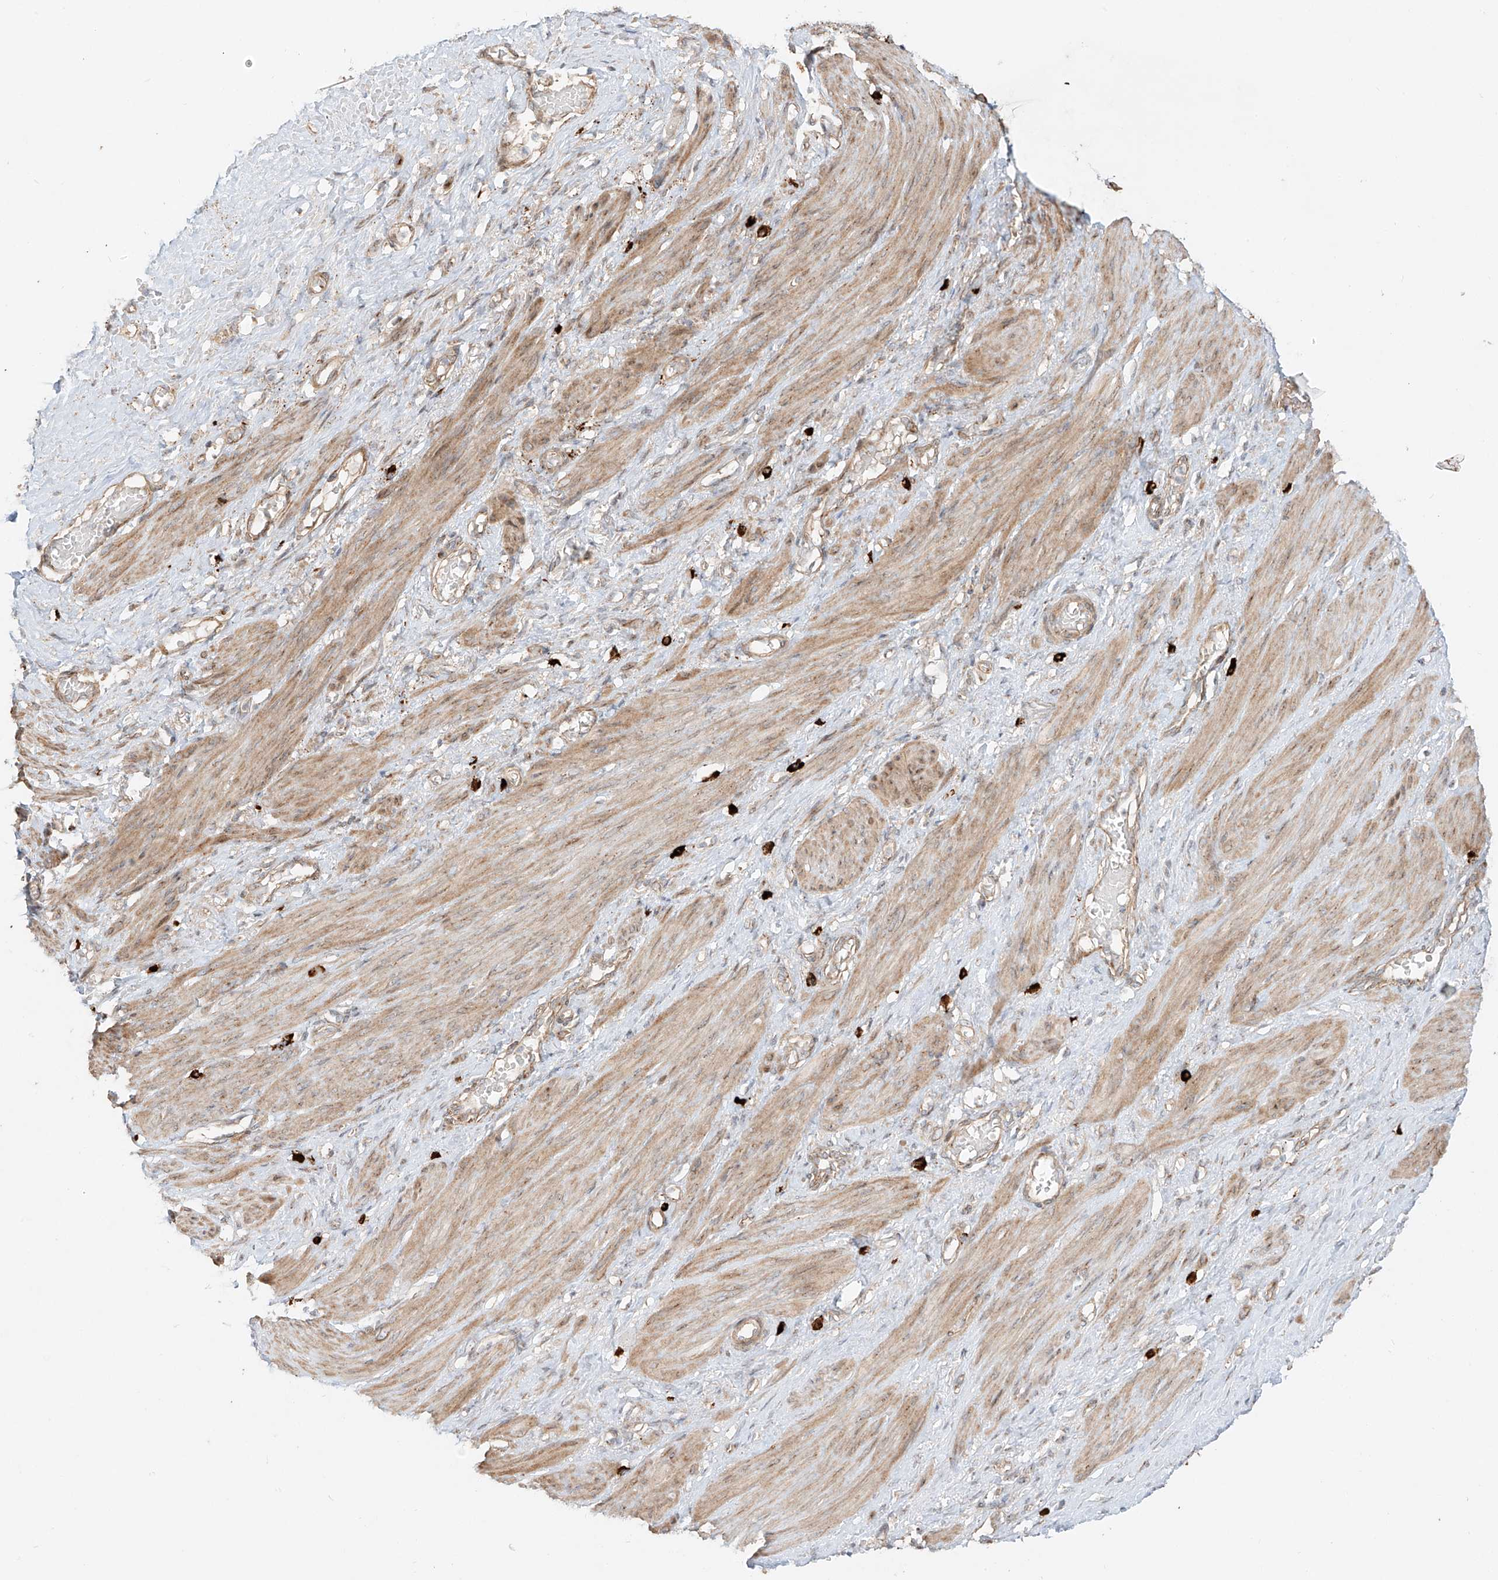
{"staining": {"intensity": "weak", "quantity": ">75%", "location": "cytoplasmic/membranous"}, "tissue": "smooth muscle", "cell_type": "Smooth muscle cells", "image_type": "normal", "snomed": [{"axis": "morphology", "description": "Normal tissue, NOS"}, {"axis": "topography", "description": "Endometrium"}], "caption": "High-power microscopy captured an immunohistochemistry (IHC) image of normal smooth muscle, revealing weak cytoplasmic/membranous positivity in approximately >75% of smooth muscle cells.", "gene": "ZNF287", "patient": {"sex": "female", "age": 33}}